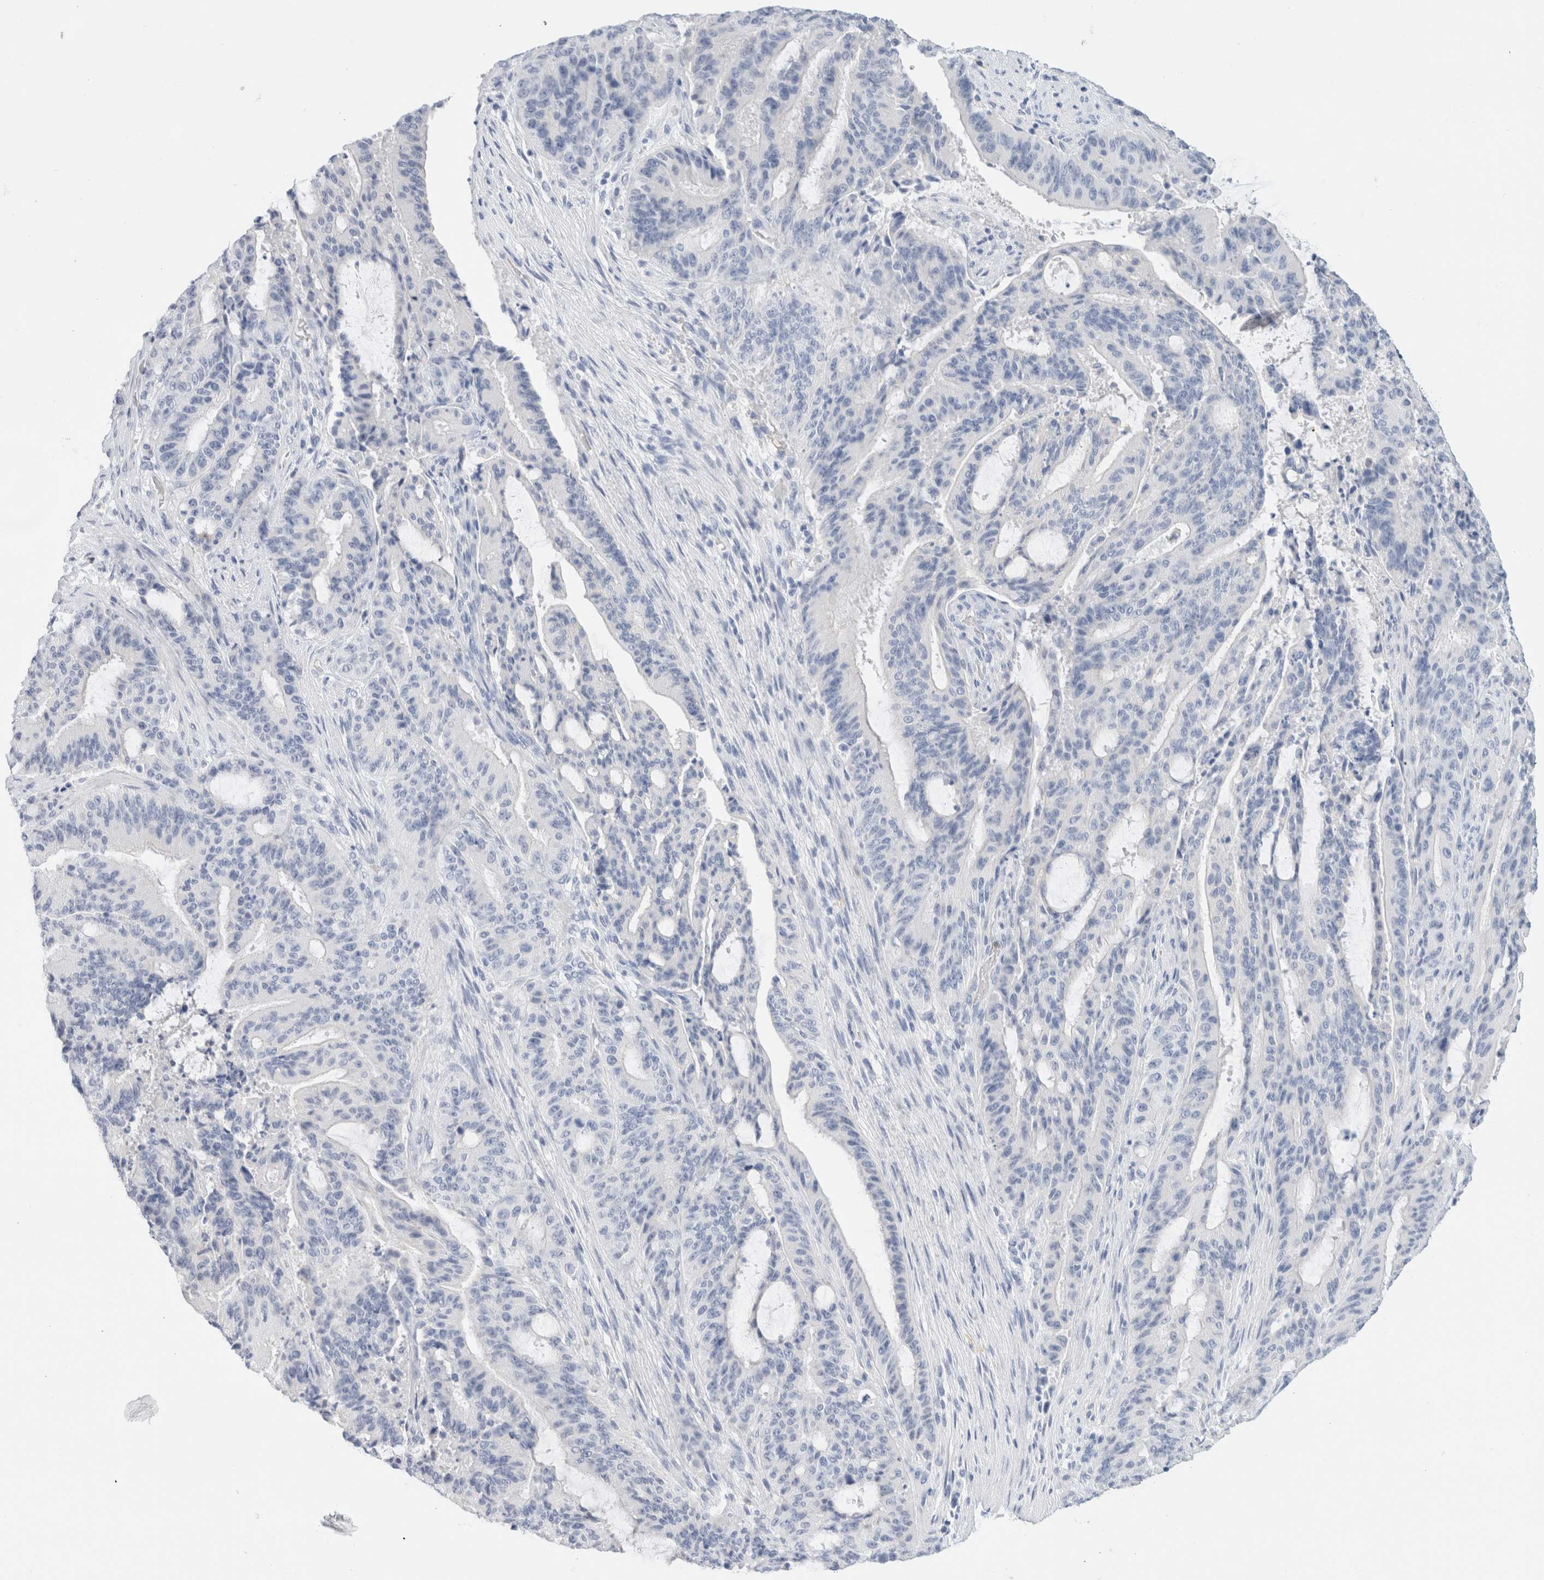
{"staining": {"intensity": "negative", "quantity": "none", "location": "none"}, "tissue": "liver cancer", "cell_type": "Tumor cells", "image_type": "cancer", "snomed": [{"axis": "morphology", "description": "Normal tissue, NOS"}, {"axis": "morphology", "description": "Cholangiocarcinoma"}, {"axis": "topography", "description": "Liver"}, {"axis": "topography", "description": "Peripheral nerve tissue"}], "caption": "This is an IHC histopathology image of human cholangiocarcinoma (liver). There is no staining in tumor cells.", "gene": "ARG1", "patient": {"sex": "female", "age": 73}}